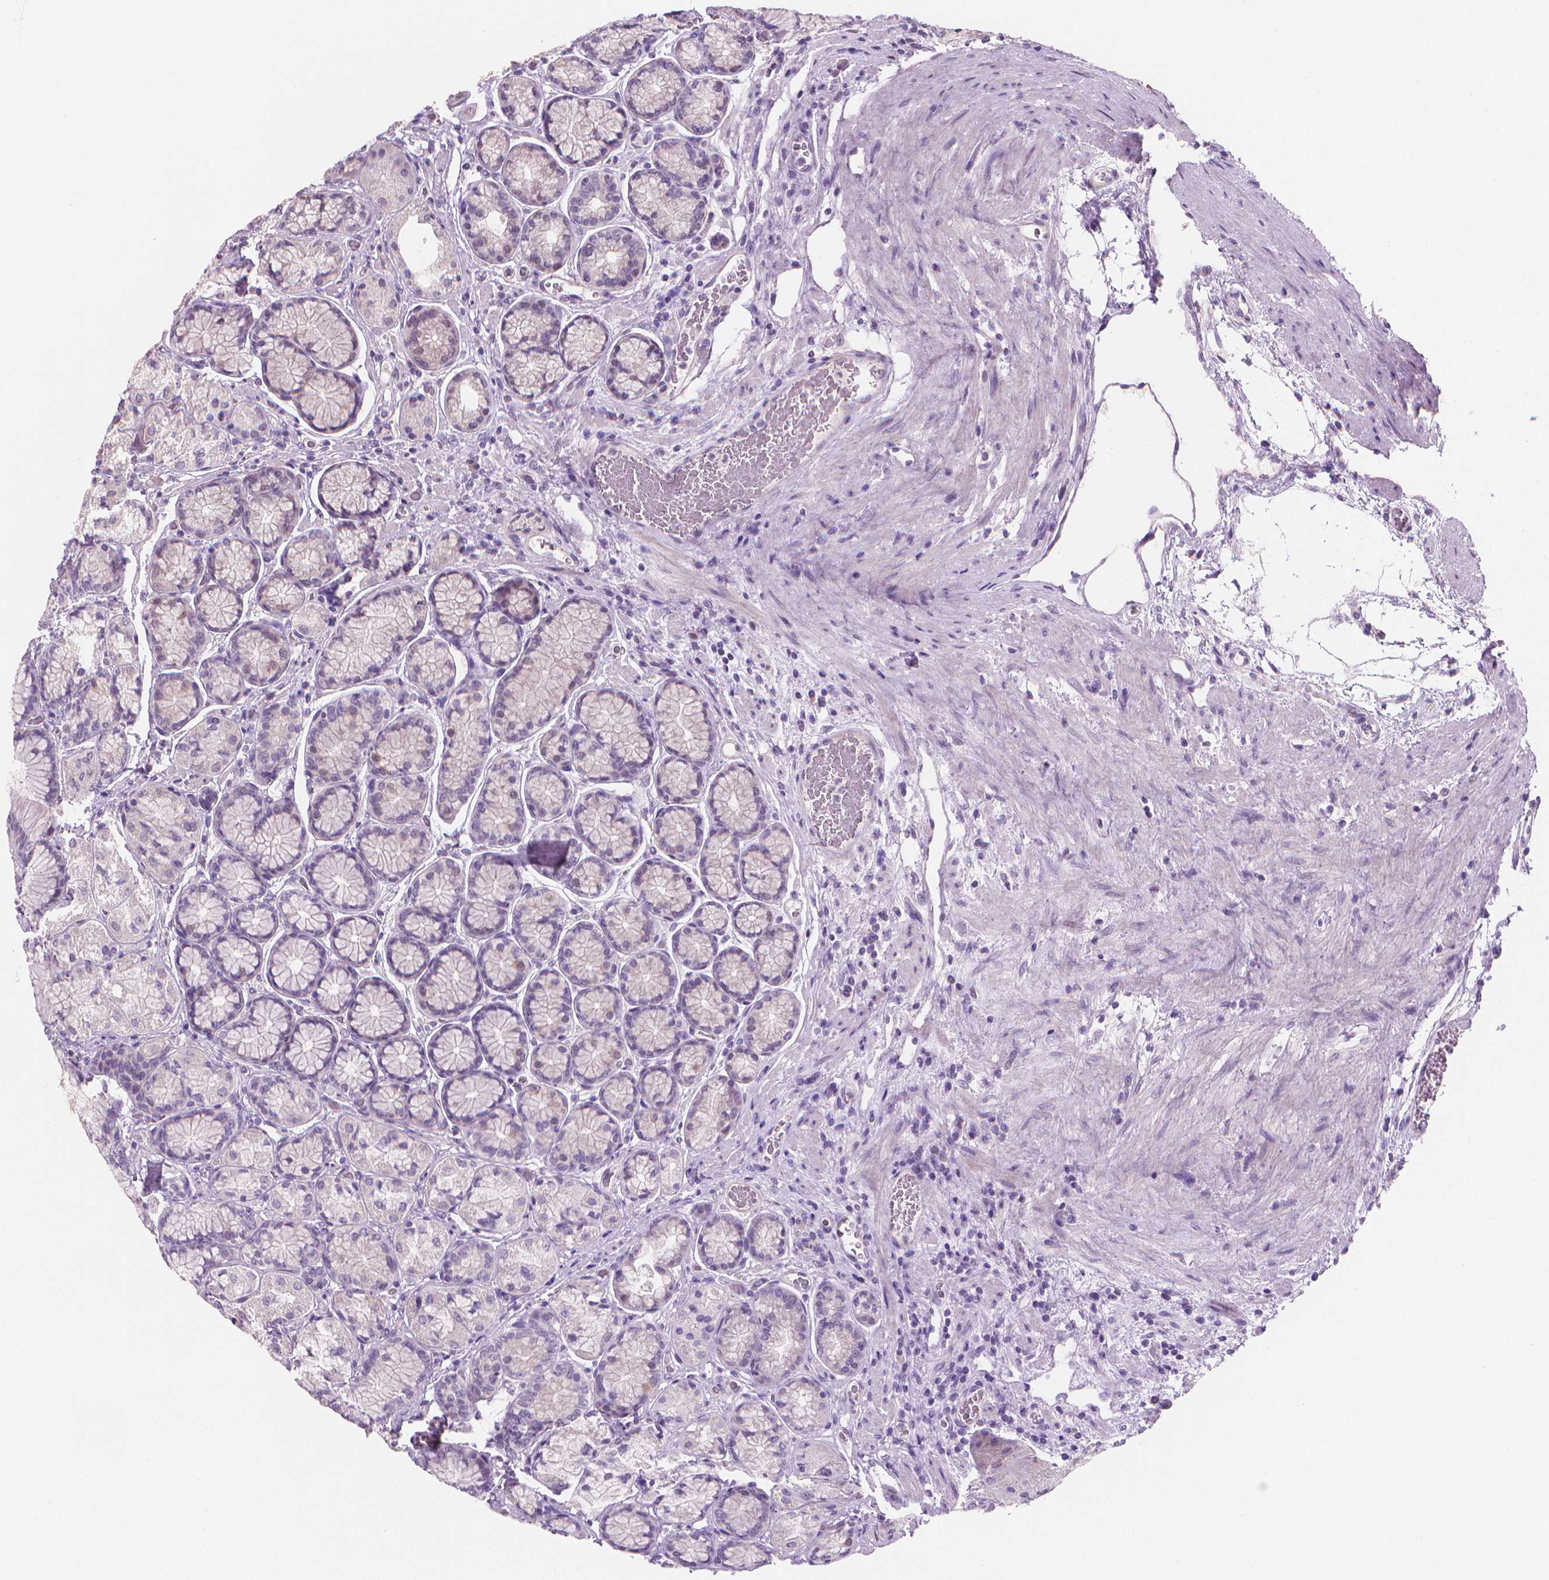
{"staining": {"intensity": "weak", "quantity": "<25%", "location": "cytoplasmic/membranous"}, "tissue": "stomach", "cell_type": "Glandular cells", "image_type": "normal", "snomed": [{"axis": "morphology", "description": "Normal tissue, NOS"}, {"axis": "morphology", "description": "Adenocarcinoma, NOS"}, {"axis": "morphology", "description": "Adenocarcinoma, High grade"}, {"axis": "topography", "description": "Stomach, upper"}, {"axis": "topography", "description": "Stomach"}], "caption": "There is no significant positivity in glandular cells of stomach.", "gene": "CLXN", "patient": {"sex": "female", "age": 65}}